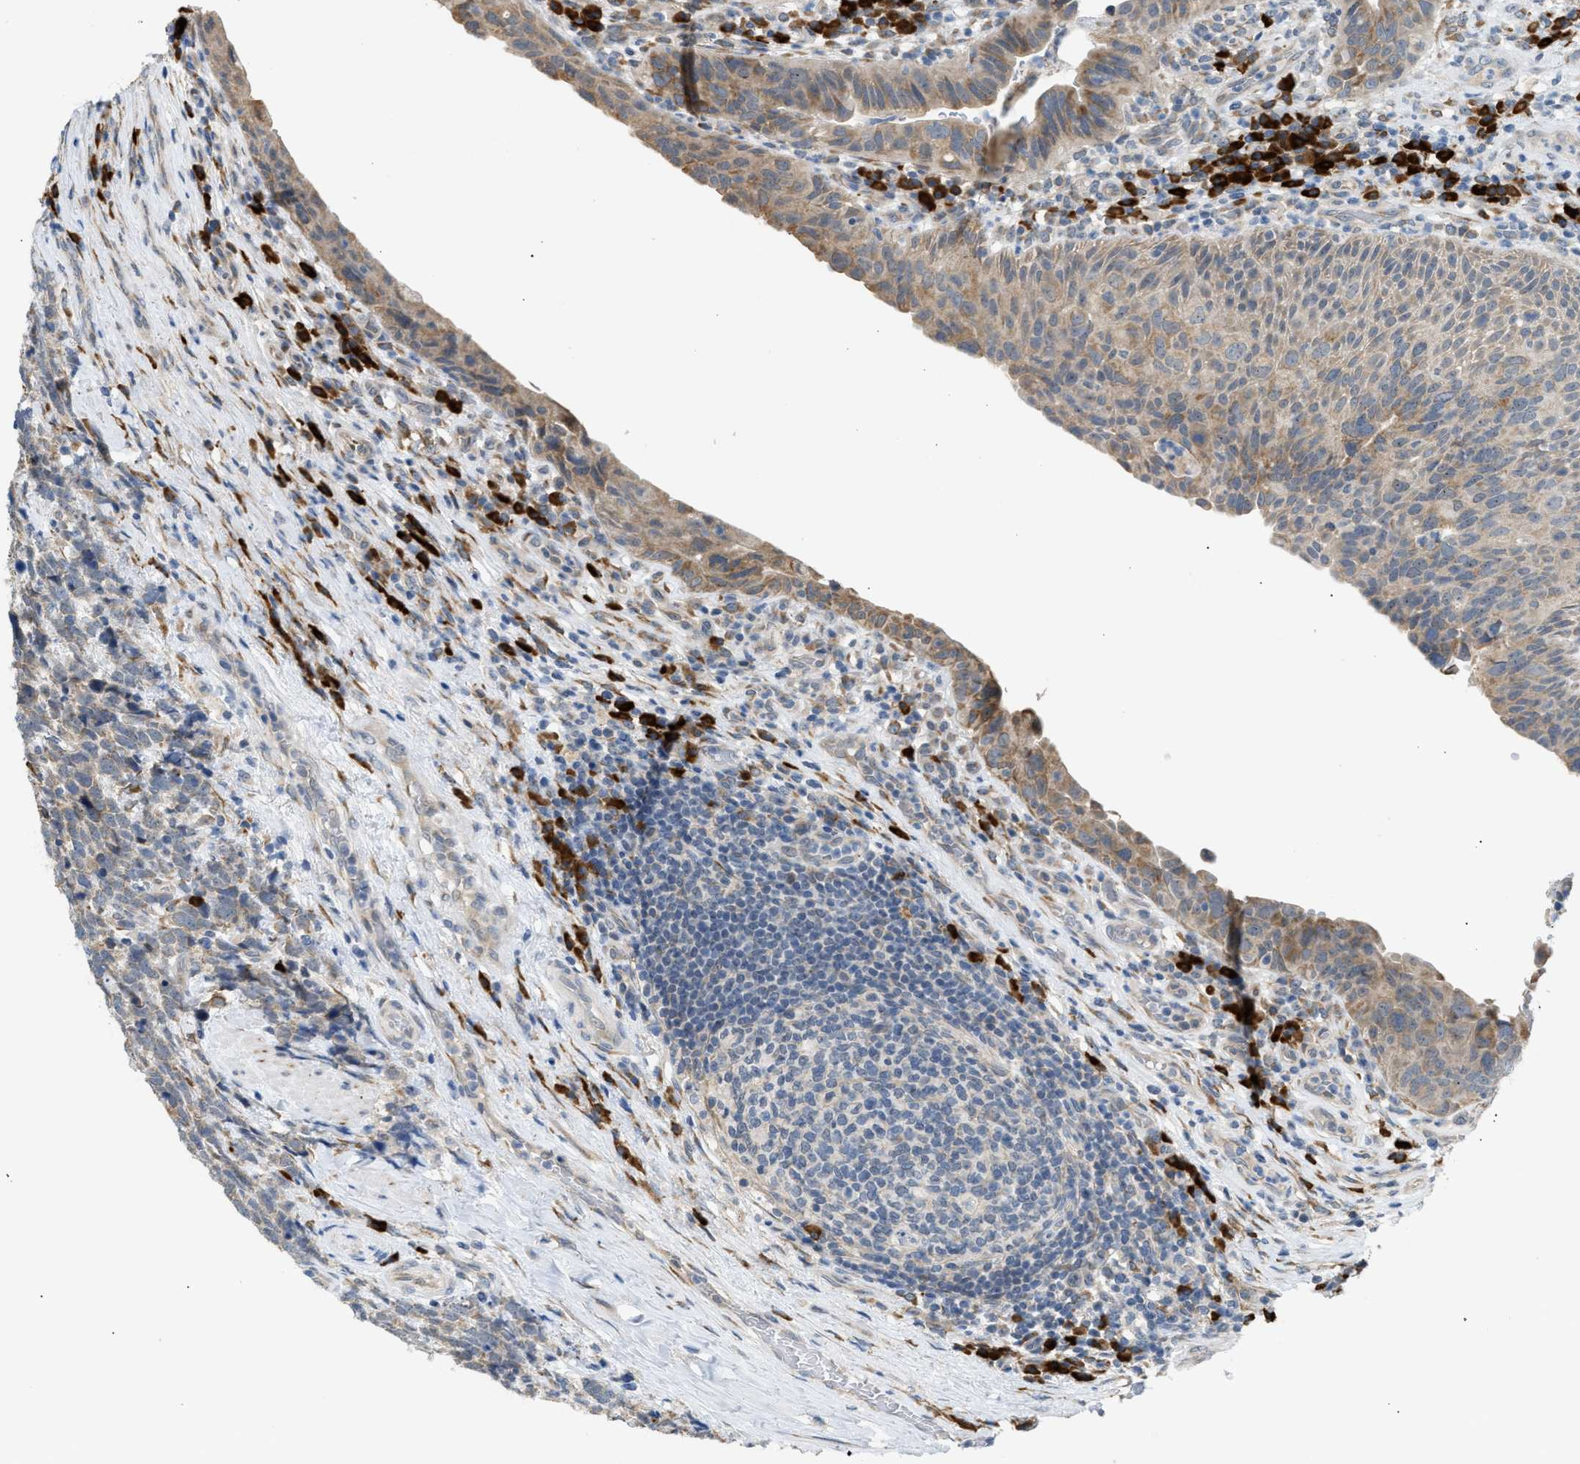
{"staining": {"intensity": "moderate", "quantity": "25%-75%", "location": "cytoplasmic/membranous"}, "tissue": "urothelial cancer", "cell_type": "Tumor cells", "image_type": "cancer", "snomed": [{"axis": "morphology", "description": "Urothelial carcinoma, High grade"}, {"axis": "topography", "description": "Urinary bladder"}], "caption": "Immunohistochemistry (IHC) image of neoplastic tissue: human urothelial carcinoma (high-grade) stained using IHC displays medium levels of moderate protein expression localized specifically in the cytoplasmic/membranous of tumor cells, appearing as a cytoplasmic/membranous brown color.", "gene": "KCNC2", "patient": {"sex": "female", "age": 82}}